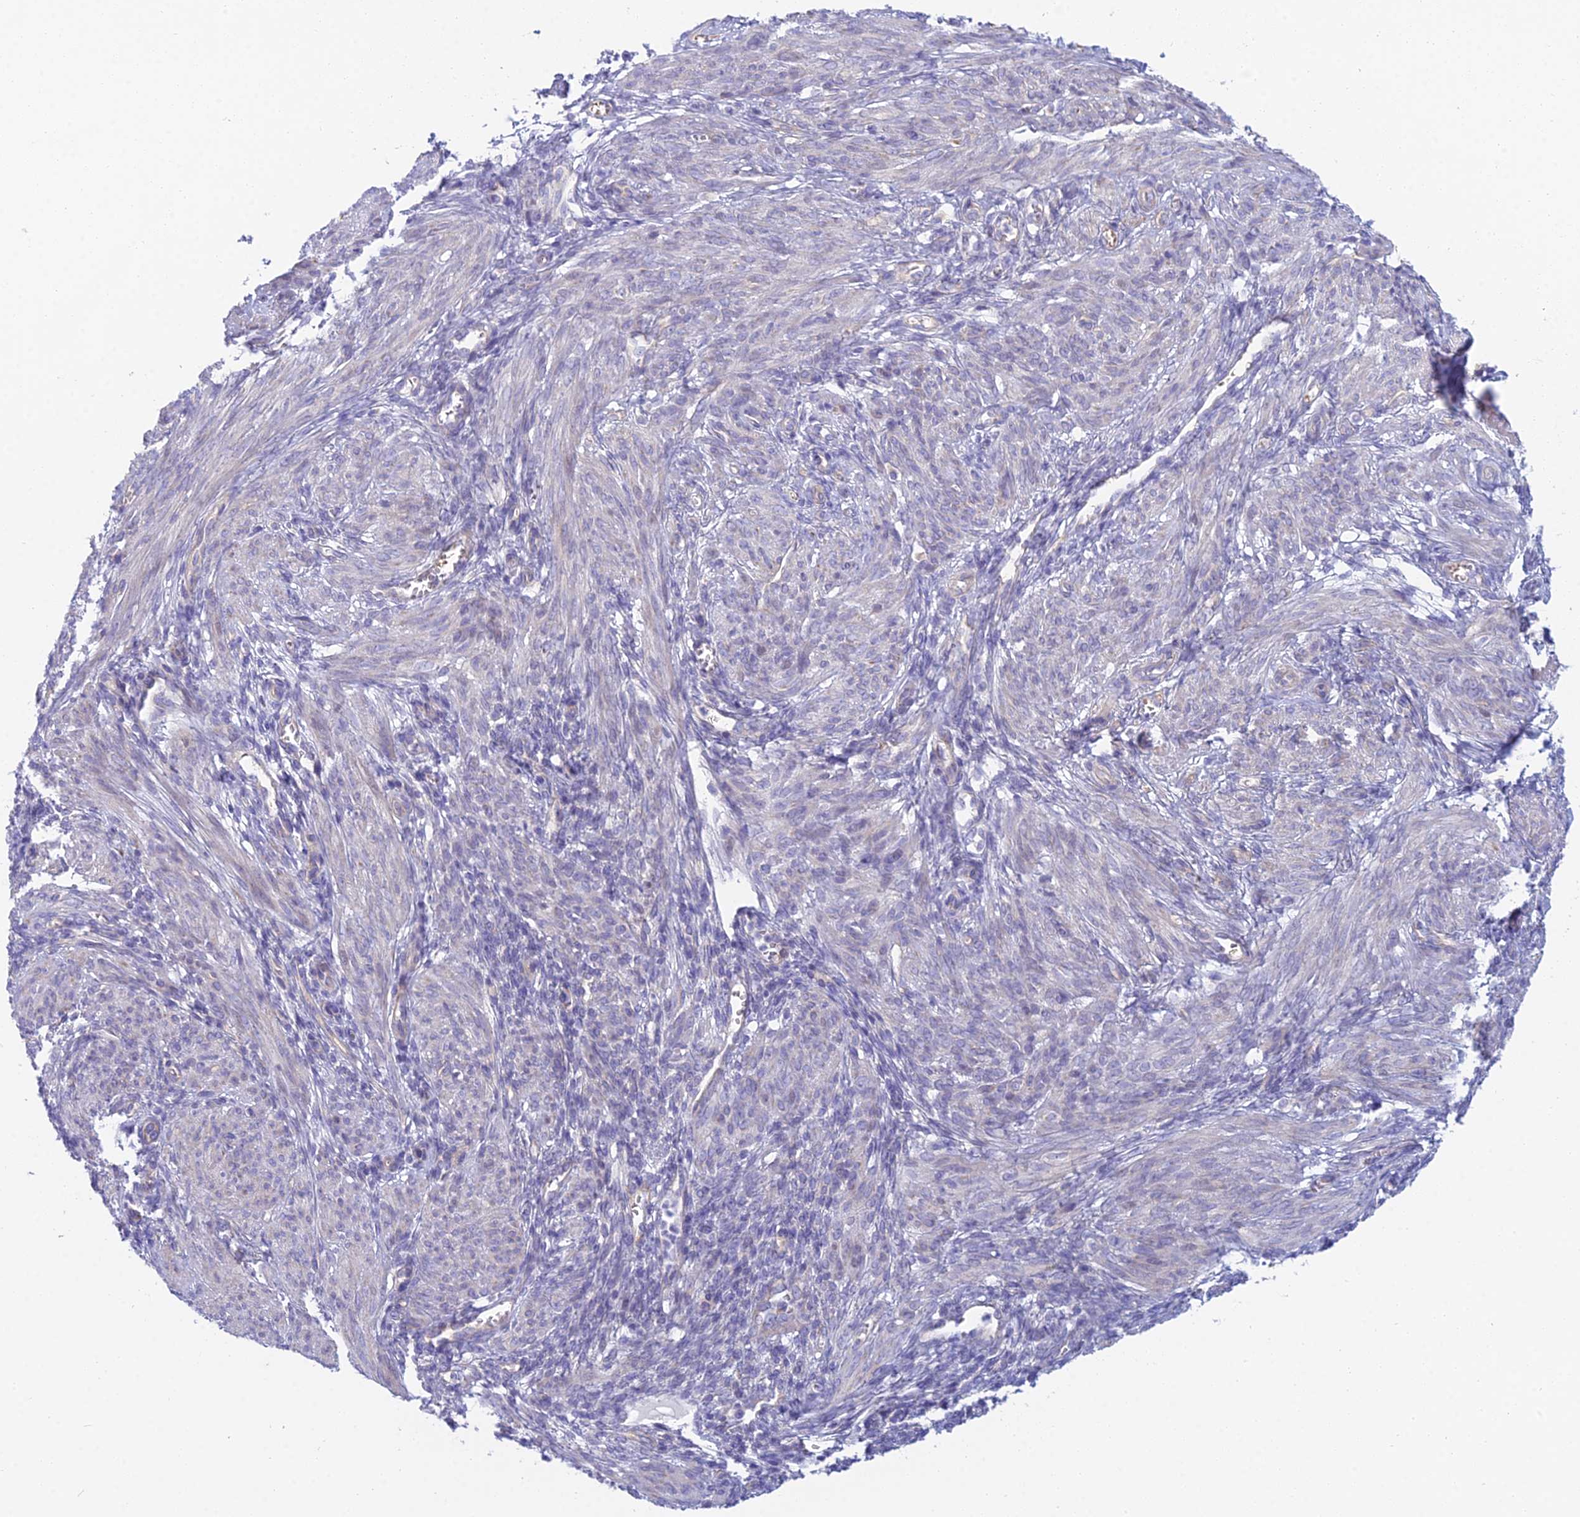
{"staining": {"intensity": "negative", "quantity": "none", "location": "none"}, "tissue": "smooth muscle", "cell_type": "Smooth muscle cells", "image_type": "normal", "snomed": [{"axis": "morphology", "description": "Normal tissue, NOS"}, {"axis": "topography", "description": "Smooth muscle"}], "caption": "DAB immunohistochemical staining of unremarkable human smooth muscle displays no significant positivity in smooth muscle cells.", "gene": "ZNF564", "patient": {"sex": "female", "age": 39}}